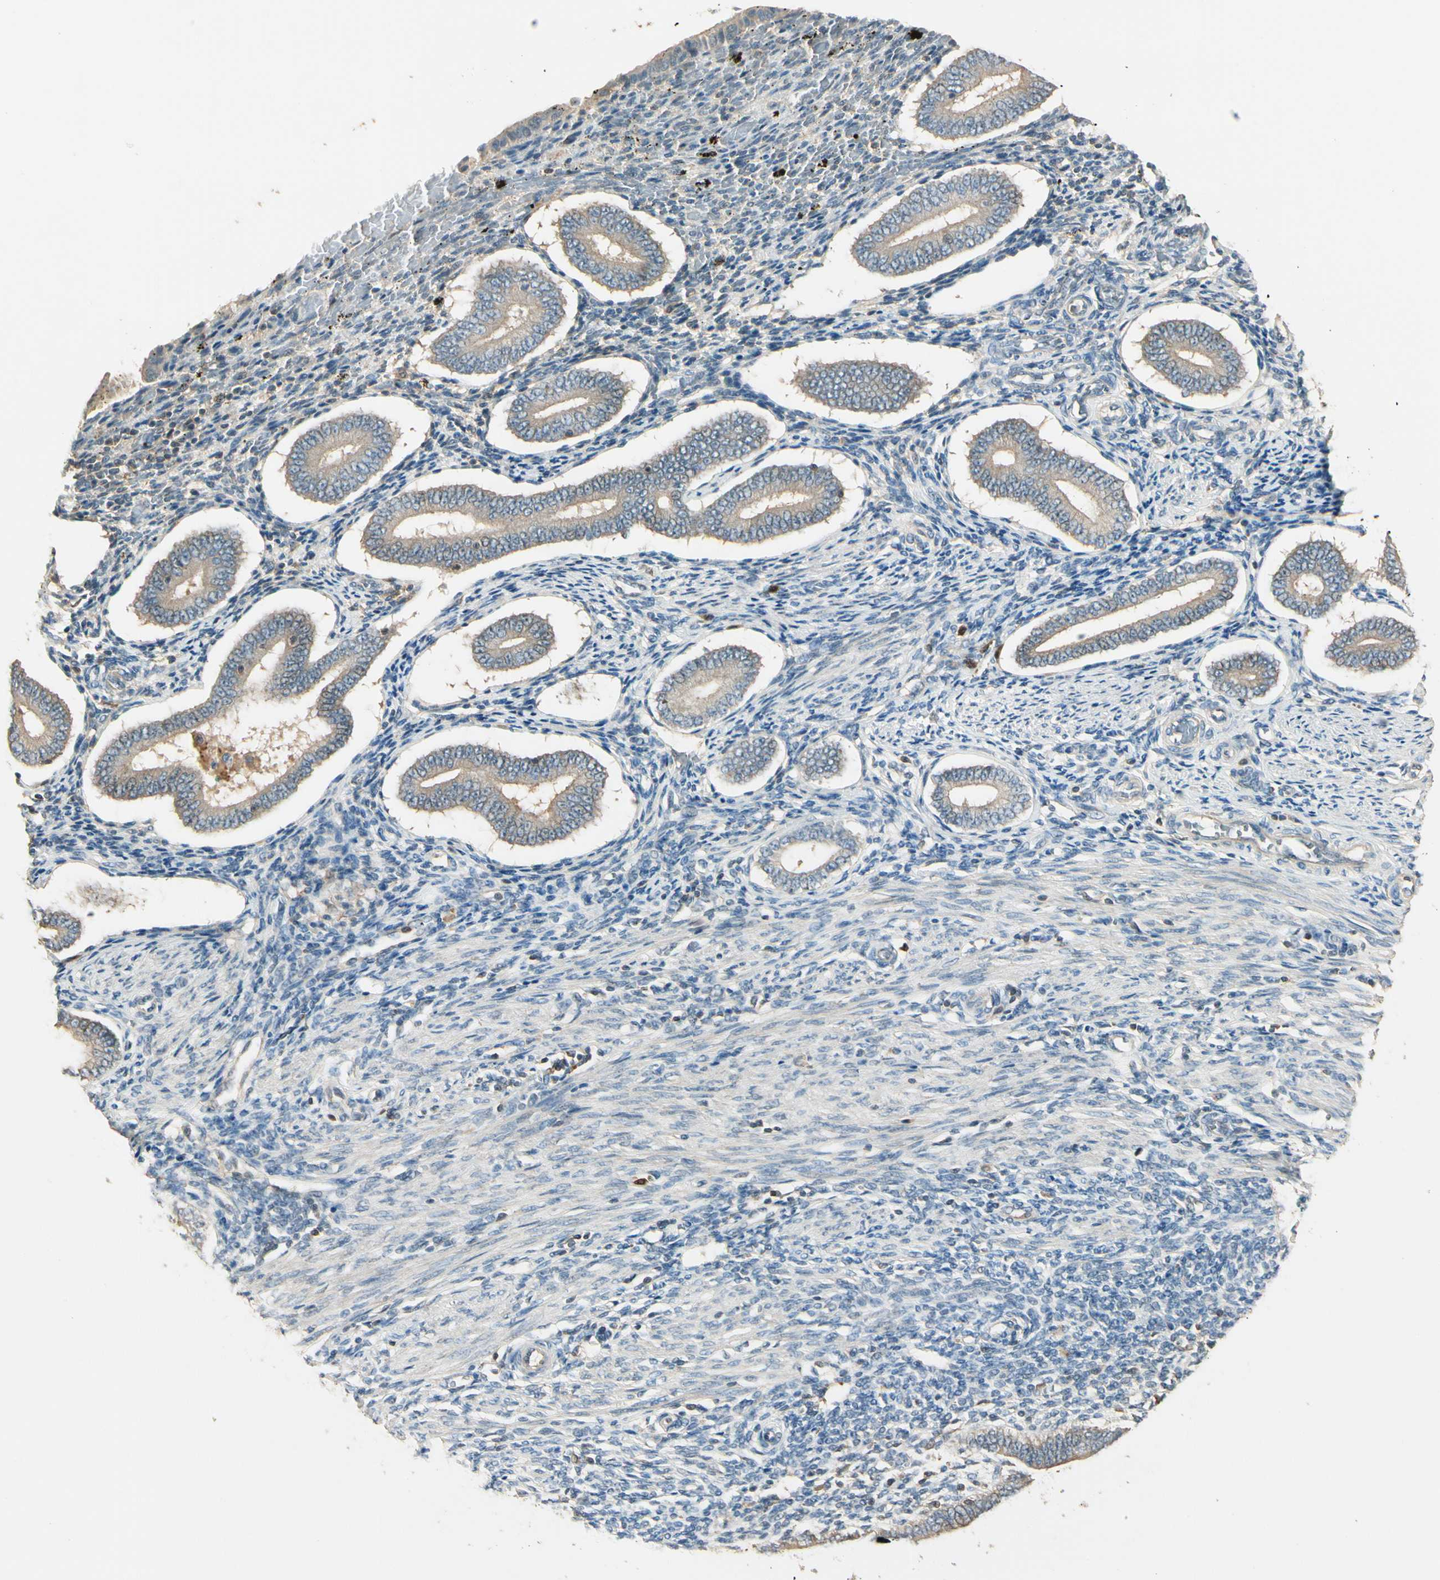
{"staining": {"intensity": "weak", "quantity": "<25%", "location": "cytoplasmic/membranous"}, "tissue": "endometrium", "cell_type": "Cells in endometrial stroma", "image_type": "normal", "snomed": [{"axis": "morphology", "description": "Normal tissue, NOS"}, {"axis": "topography", "description": "Endometrium"}], "caption": "Protein analysis of benign endometrium exhibits no significant staining in cells in endometrial stroma.", "gene": "PLXNA1", "patient": {"sex": "female", "age": 42}}